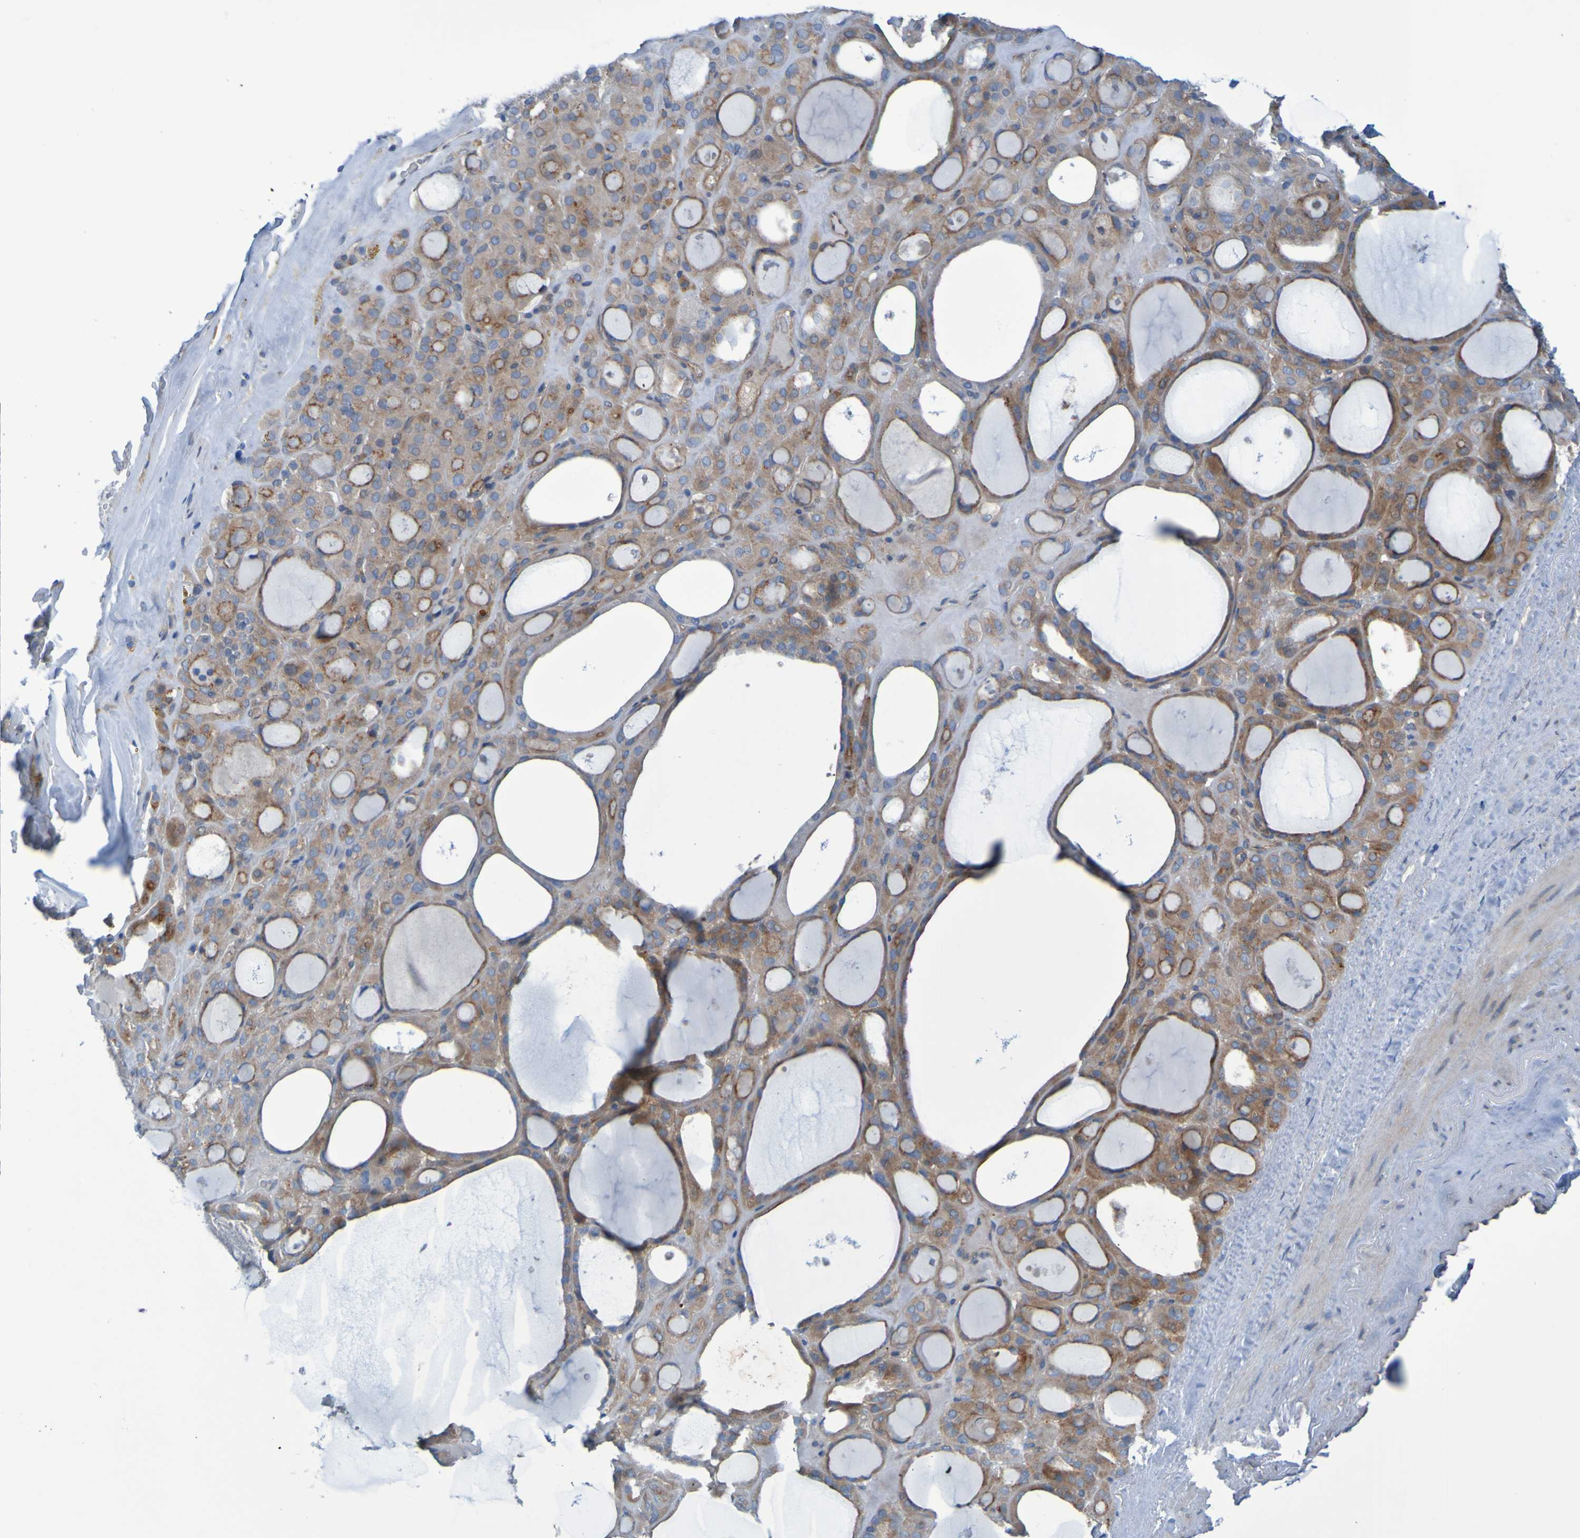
{"staining": {"intensity": "moderate", "quantity": ">75%", "location": "cytoplasmic/membranous"}, "tissue": "thyroid gland", "cell_type": "Glandular cells", "image_type": "normal", "snomed": [{"axis": "morphology", "description": "Normal tissue, NOS"}, {"axis": "morphology", "description": "Carcinoma, NOS"}, {"axis": "topography", "description": "Thyroid gland"}], "caption": "Brown immunohistochemical staining in benign human thyroid gland reveals moderate cytoplasmic/membranous staining in approximately >75% of glandular cells.", "gene": "NPRL3", "patient": {"sex": "female", "age": 86}}